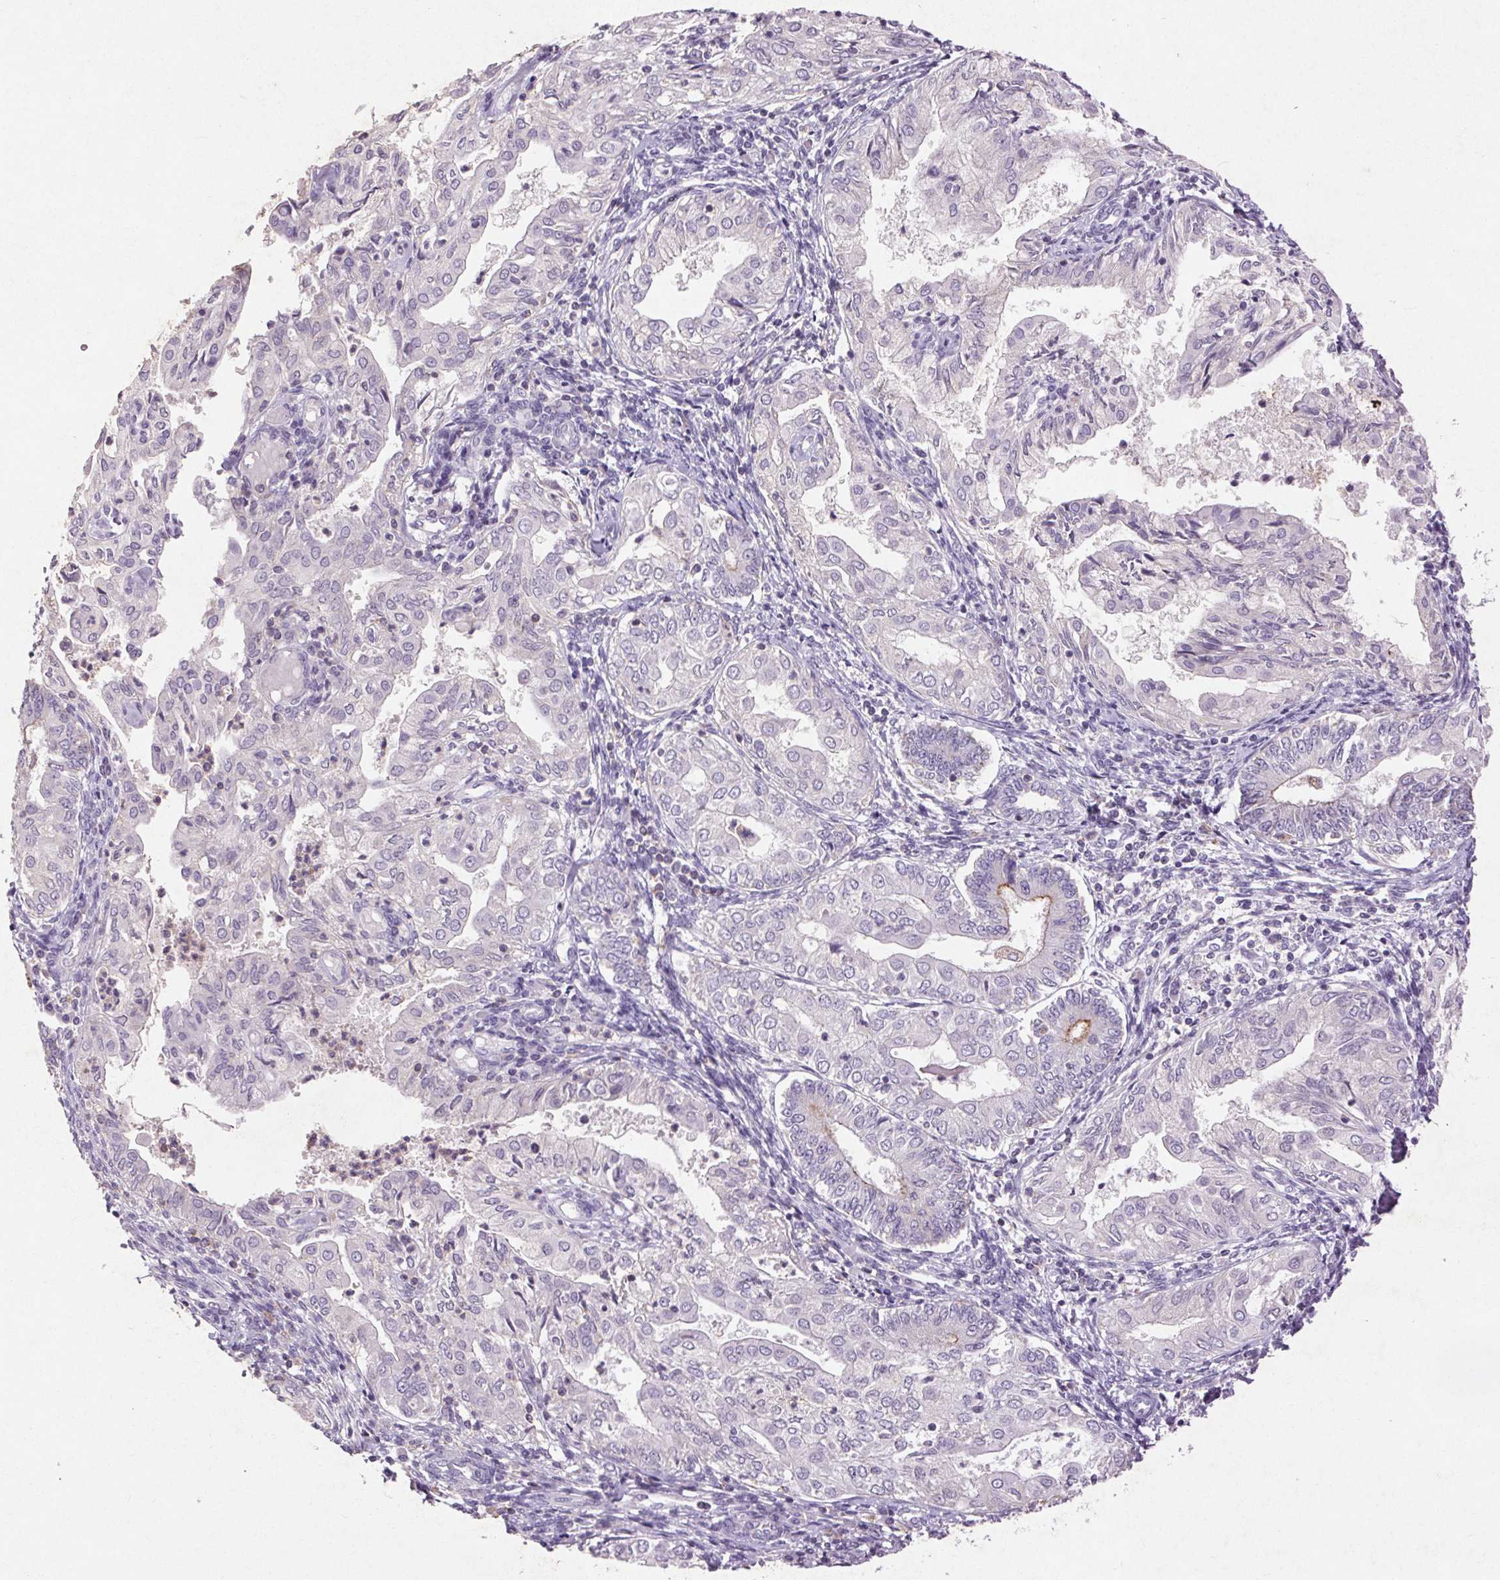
{"staining": {"intensity": "negative", "quantity": "none", "location": "none"}, "tissue": "endometrial cancer", "cell_type": "Tumor cells", "image_type": "cancer", "snomed": [{"axis": "morphology", "description": "Adenocarcinoma, NOS"}, {"axis": "topography", "description": "Endometrium"}], "caption": "Human endometrial adenocarcinoma stained for a protein using immunohistochemistry demonstrates no expression in tumor cells.", "gene": "FNDC7", "patient": {"sex": "female", "age": 68}}